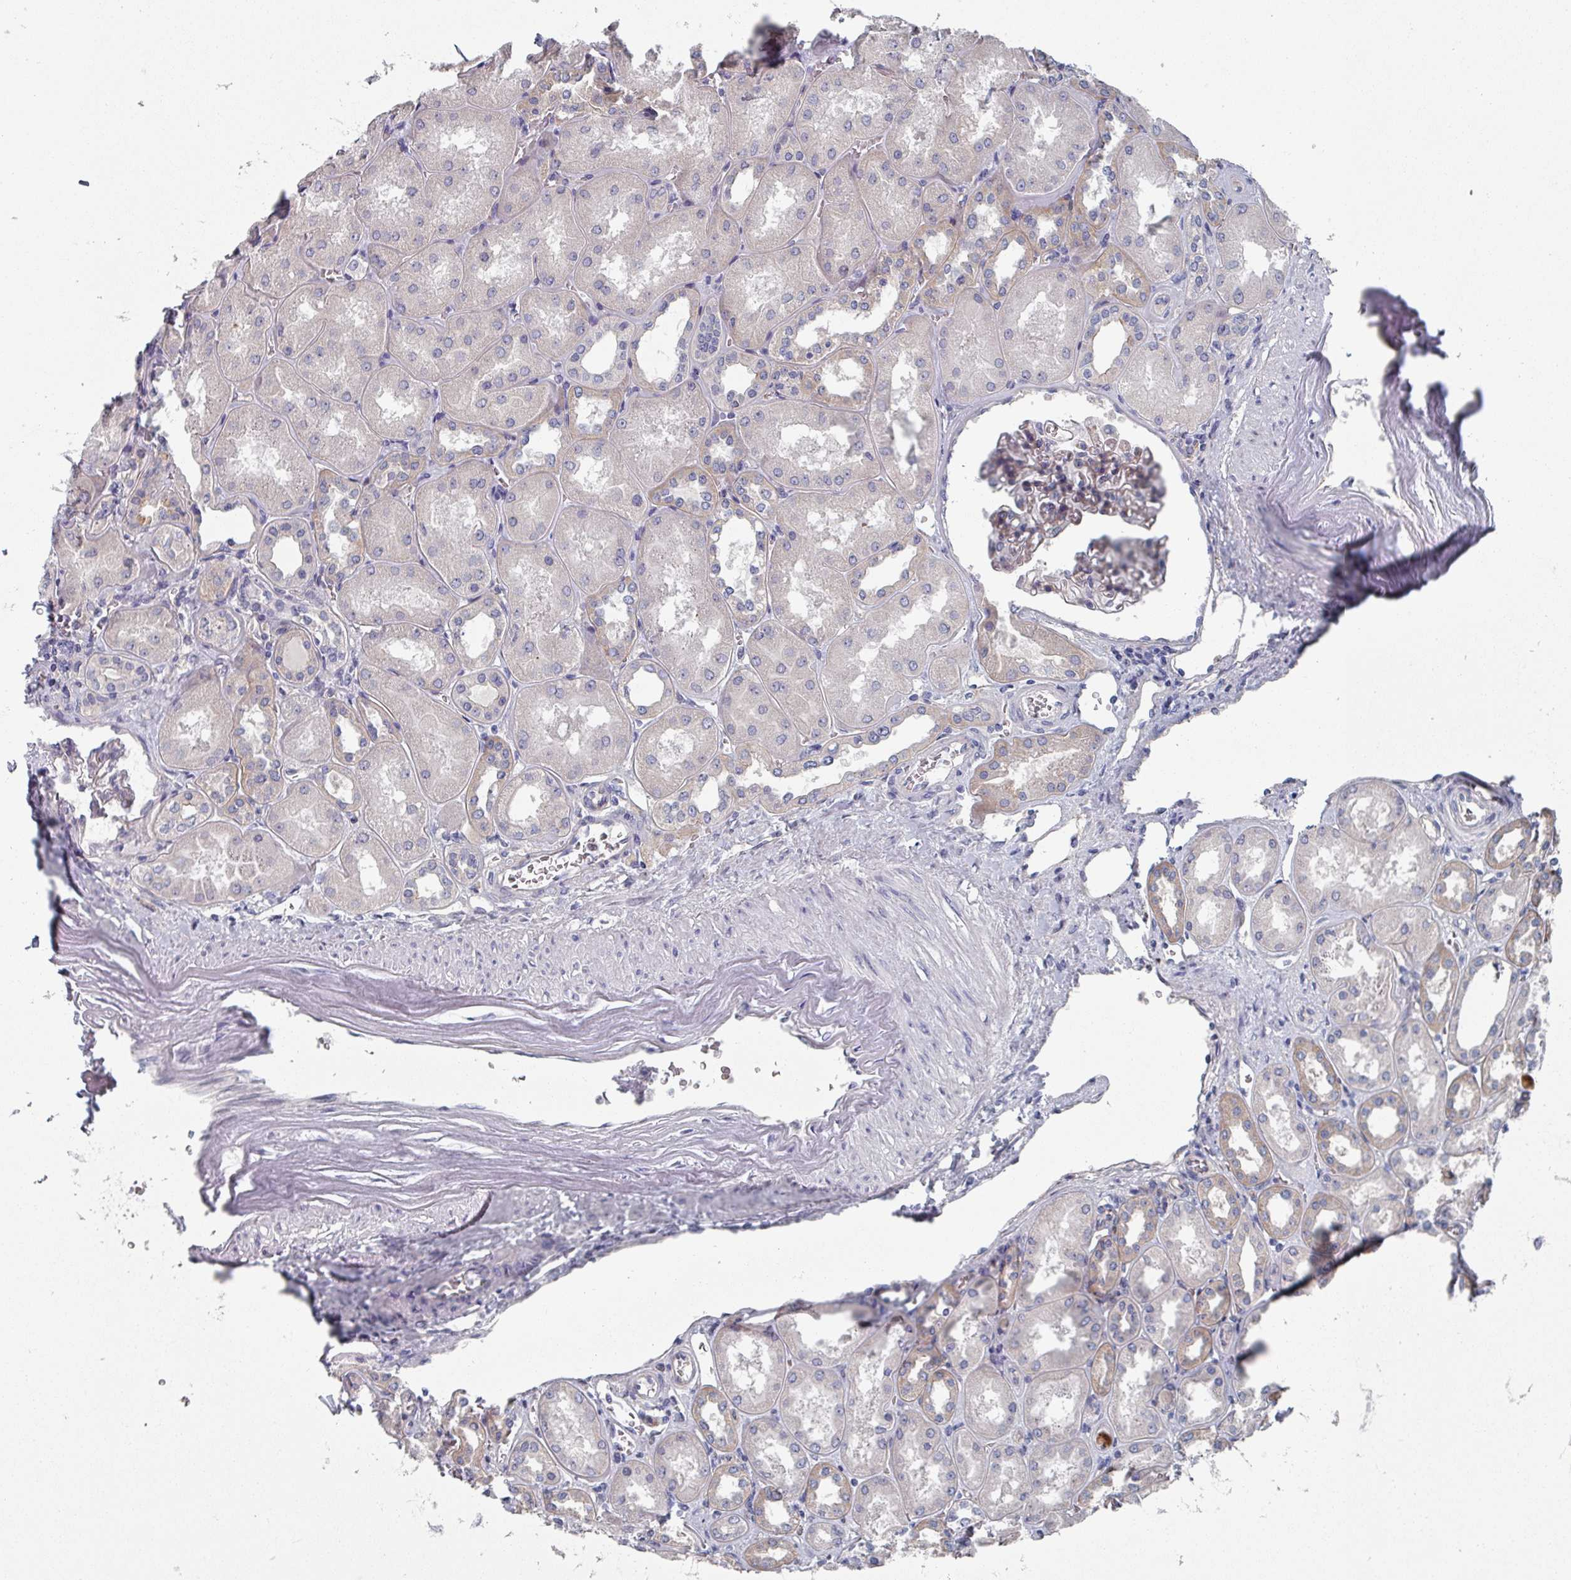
{"staining": {"intensity": "weak", "quantity": "<25%", "location": "cytoplasmic/membranous"}, "tissue": "kidney", "cell_type": "Cells in glomeruli", "image_type": "normal", "snomed": [{"axis": "morphology", "description": "Normal tissue, NOS"}, {"axis": "topography", "description": "Kidney"}], "caption": "This is an IHC histopathology image of normal kidney. There is no expression in cells in glomeruli.", "gene": "EFL1", "patient": {"sex": "male", "age": 61}}